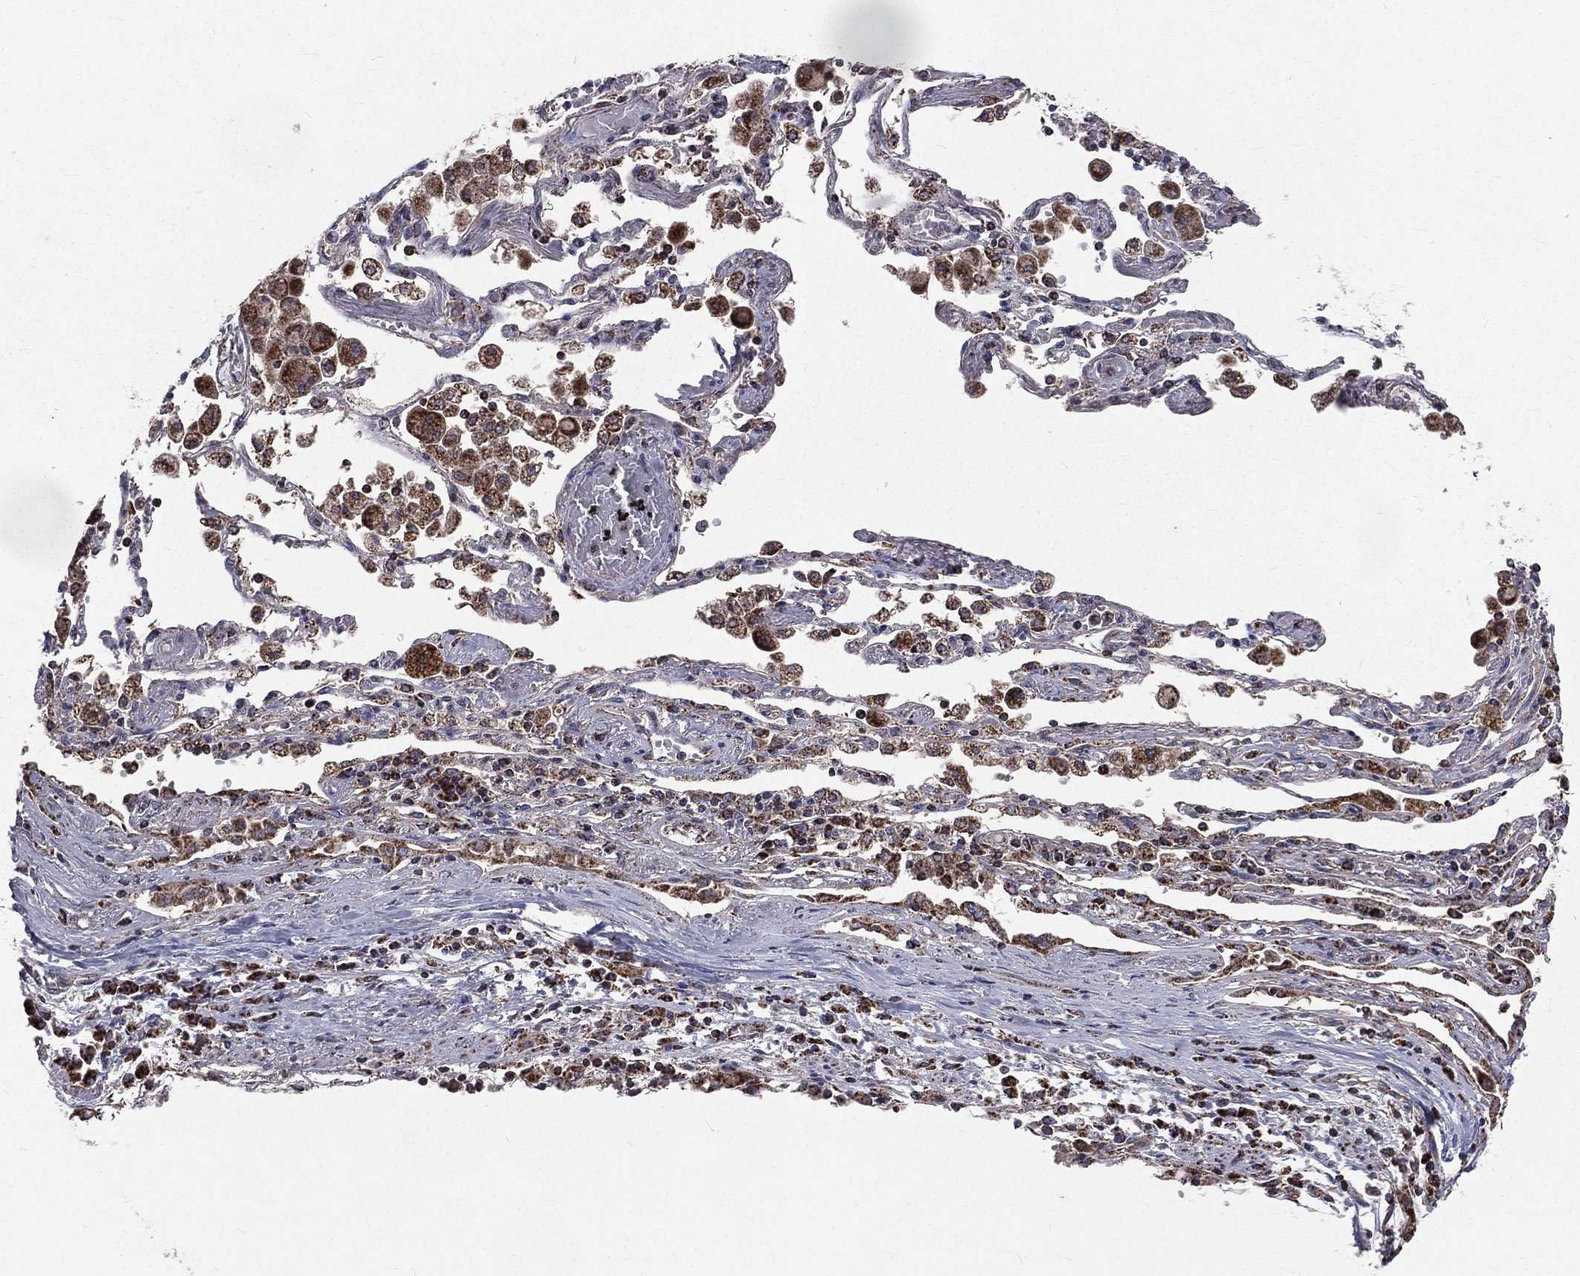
{"staining": {"intensity": "moderate", "quantity": "<25%", "location": "cytoplasmic/membranous"}, "tissue": "lung cancer", "cell_type": "Tumor cells", "image_type": "cancer", "snomed": [{"axis": "morphology", "description": "Squamous cell carcinoma, NOS"}, {"axis": "topography", "description": "Lung"}], "caption": "IHC micrograph of neoplastic tissue: human lung cancer stained using immunohistochemistry shows low levels of moderate protein expression localized specifically in the cytoplasmic/membranous of tumor cells, appearing as a cytoplasmic/membranous brown color.", "gene": "GPD1", "patient": {"sex": "male", "age": 73}}